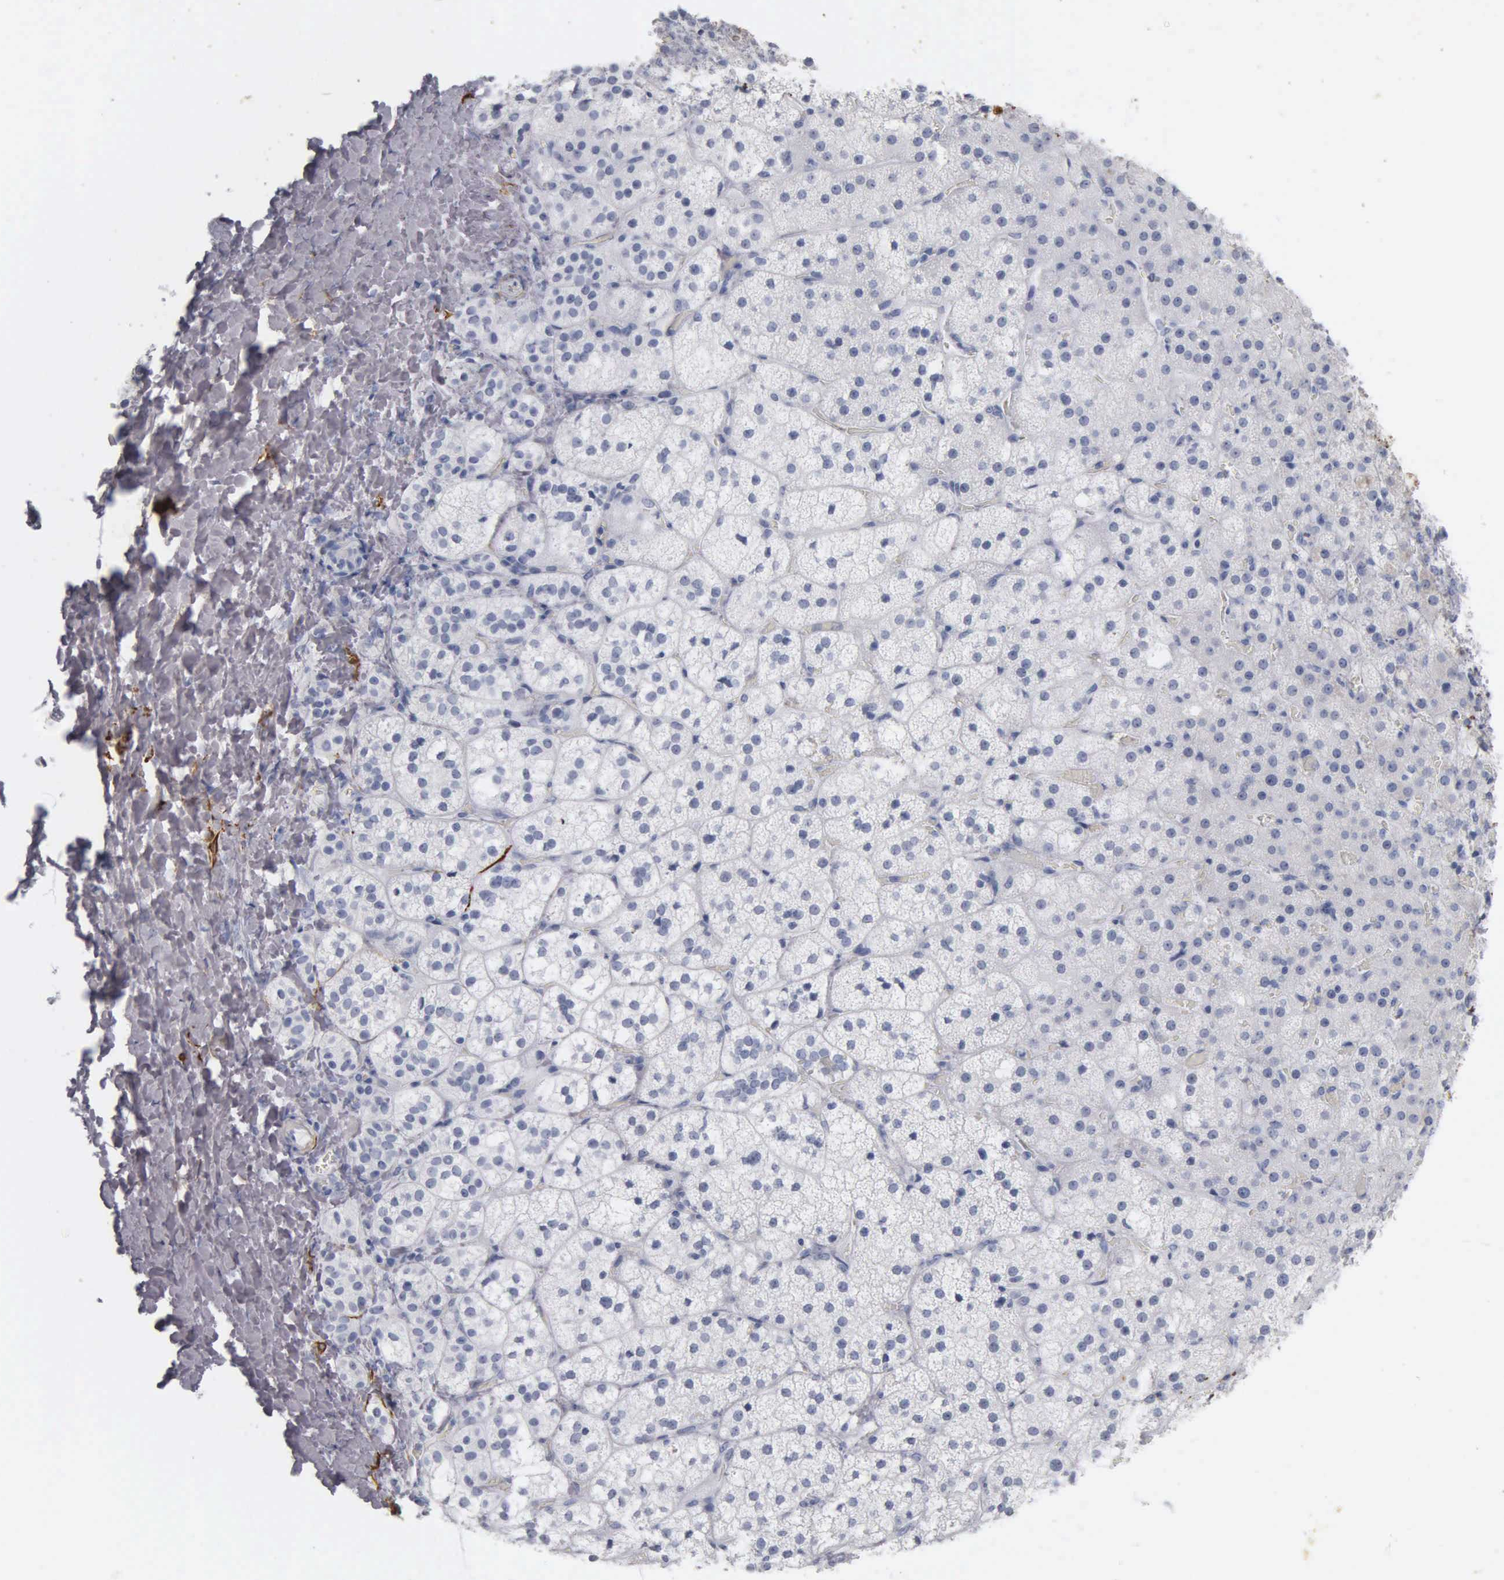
{"staining": {"intensity": "negative", "quantity": "none", "location": "none"}, "tissue": "adrenal gland", "cell_type": "Glandular cells", "image_type": "normal", "snomed": [{"axis": "morphology", "description": "Normal tissue, NOS"}, {"axis": "topography", "description": "Adrenal gland"}], "caption": "Human adrenal gland stained for a protein using immunohistochemistry (IHC) displays no expression in glandular cells.", "gene": "DES", "patient": {"sex": "male", "age": 53}}